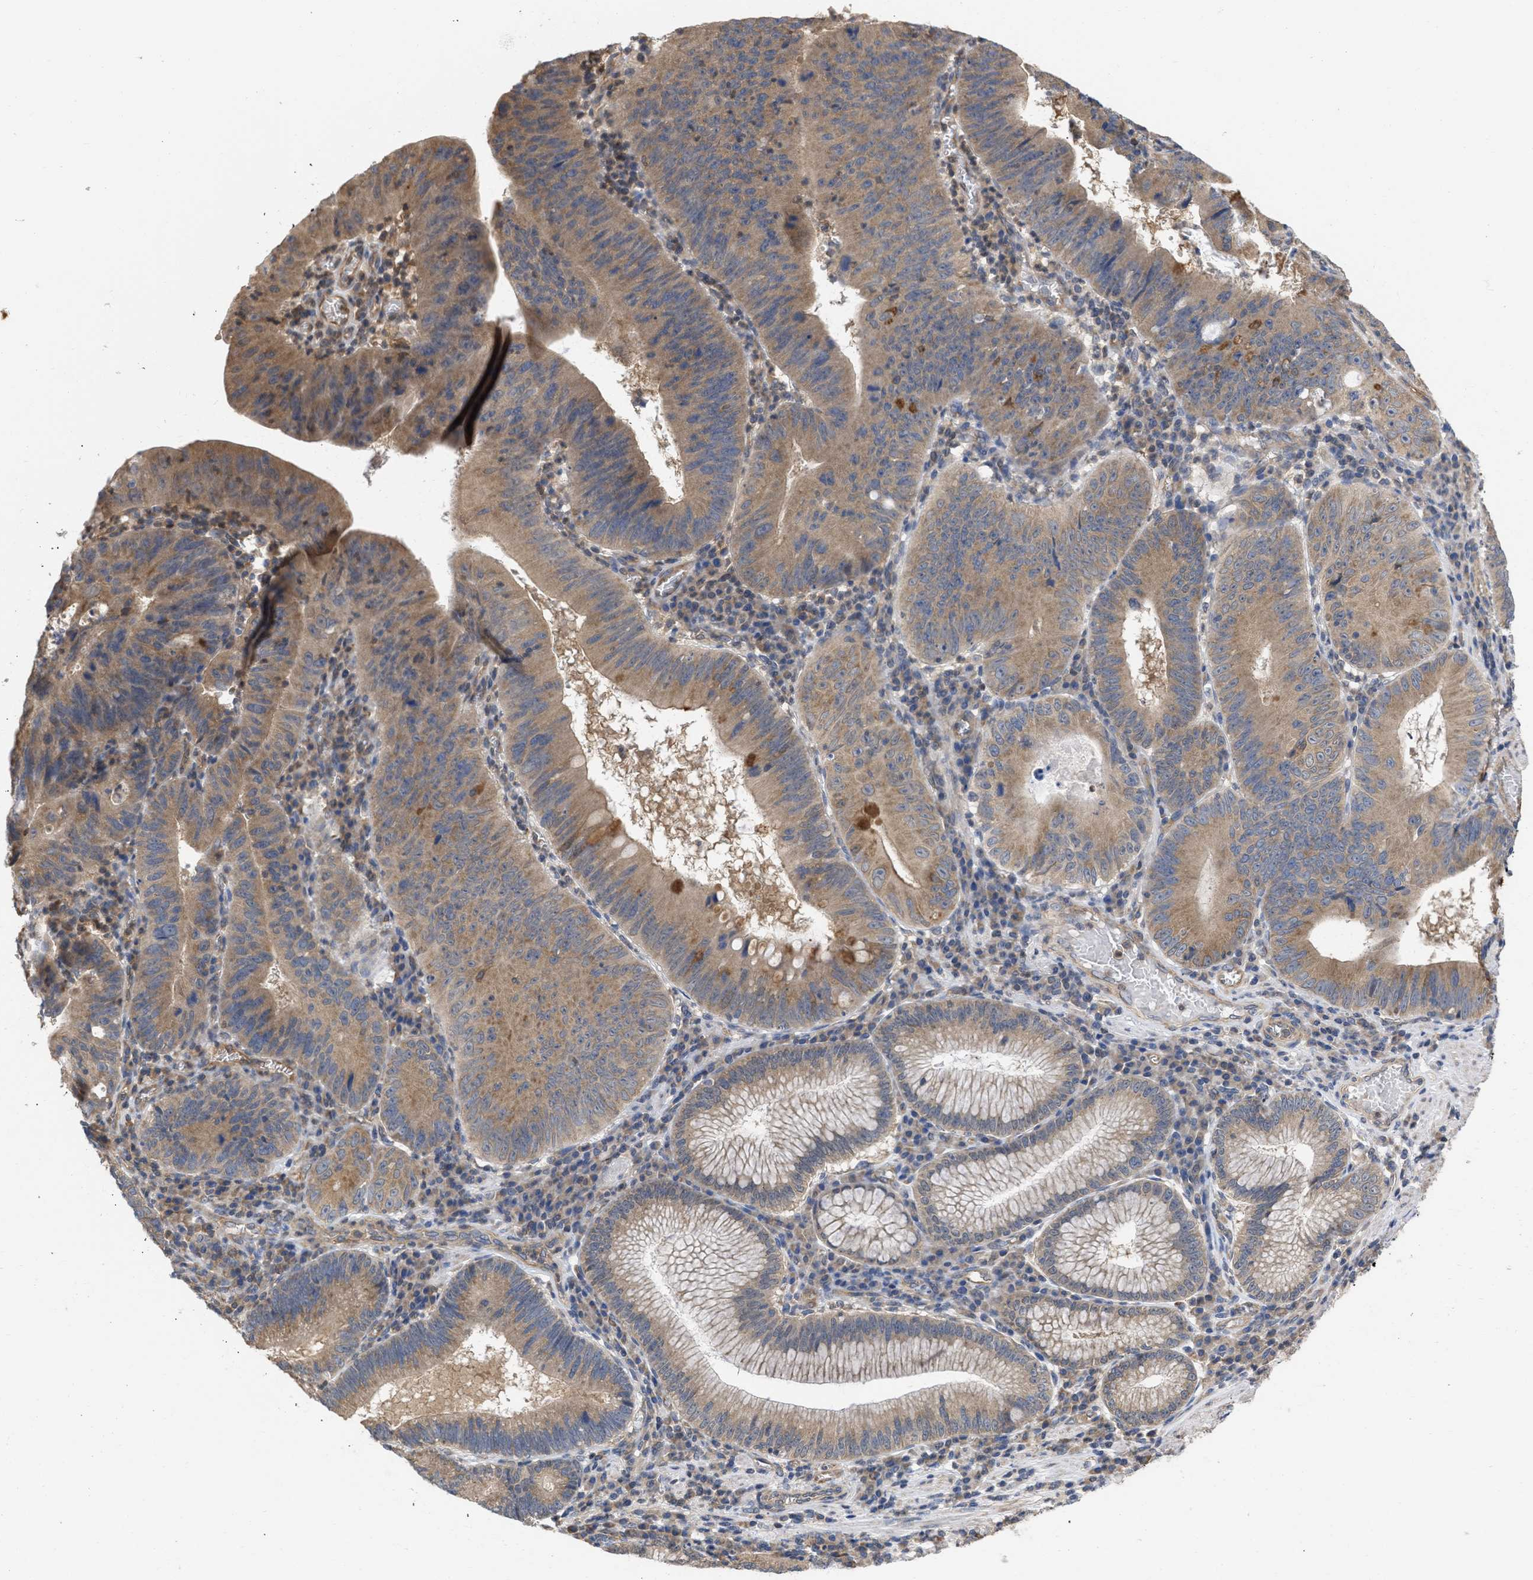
{"staining": {"intensity": "moderate", "quantity": ">75%", "location": "cytoplasmic/membranous"}, "tissue": "stomach cancer", "cell_type": "Tumor cells", "image_type": "cancer", "snomed": [{"axis": "morphology", "description": "Adenocarcinoma, NOS"}, {"axis": "topography", "description": "Stomach"}], "caption": "A brown stain labels moderate cytoplasmic/membranous positivity of a protein in human stomach cancer tumor cells.", "gene": "MAP2K3", "patient": {"sex": "male", "age": 59}}